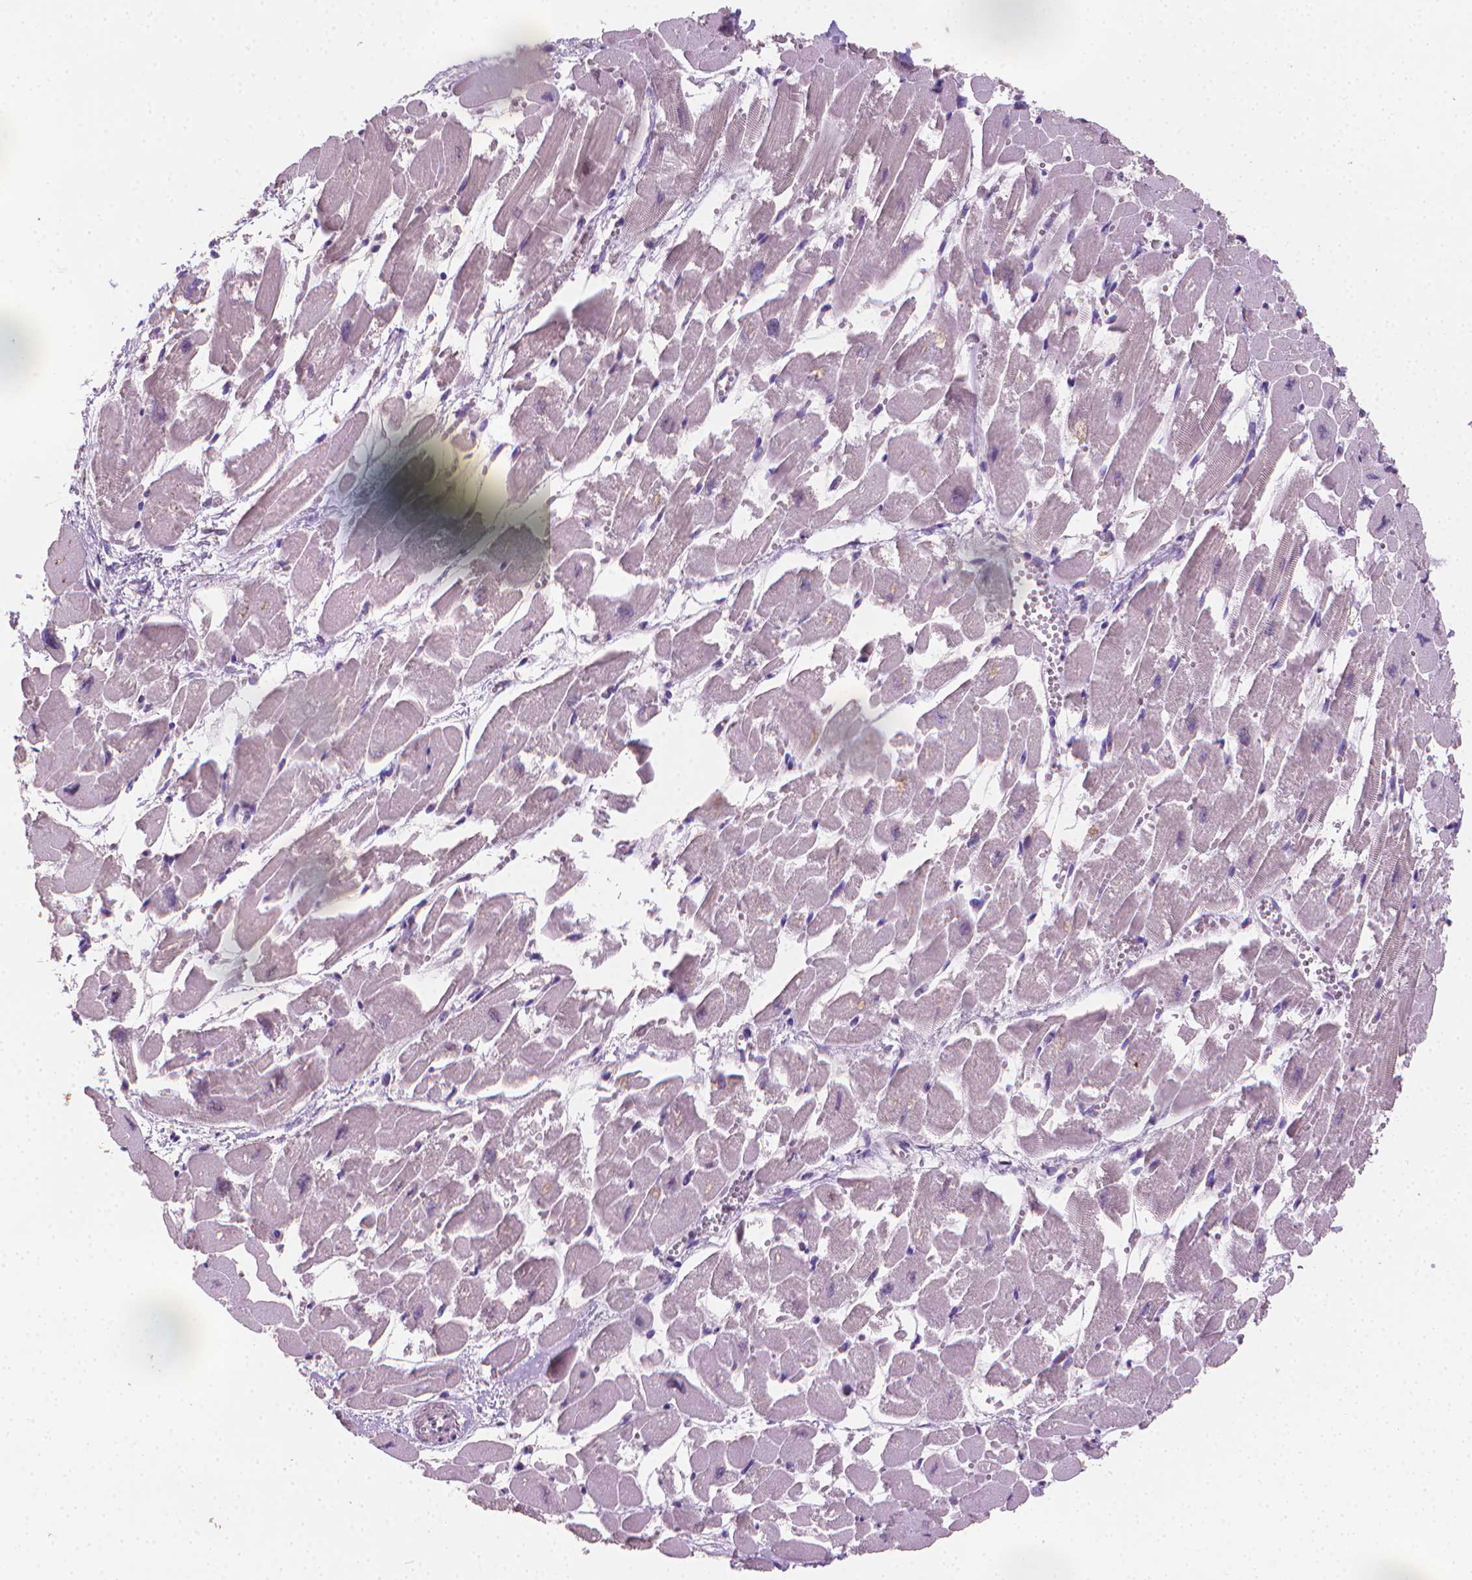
{"staining": {"intensity": "weak", "quantity": "25%-75%", "location": "cytoplasmic/membranous"}, "tissue": "heart muscle", "cell_type": "Cardiomyocytes", "image_type": "normal", "snomed": [{"axis": "morphology", "description": "Normal tissue, NOS"}, {"axis": "topography", "description": "Heart"}], "caption": "Immunohistochemical staining of benign human heart muscle exhibits low levels of weak cytoplasmic/membranous positivity in approximately 25%-75% of cardiomyocytes. Ihc stains the protein of interest in brown and the nuclei are stained blue.", "gene": "CATIP", "patient": {"sex": "female", "age": 52}}